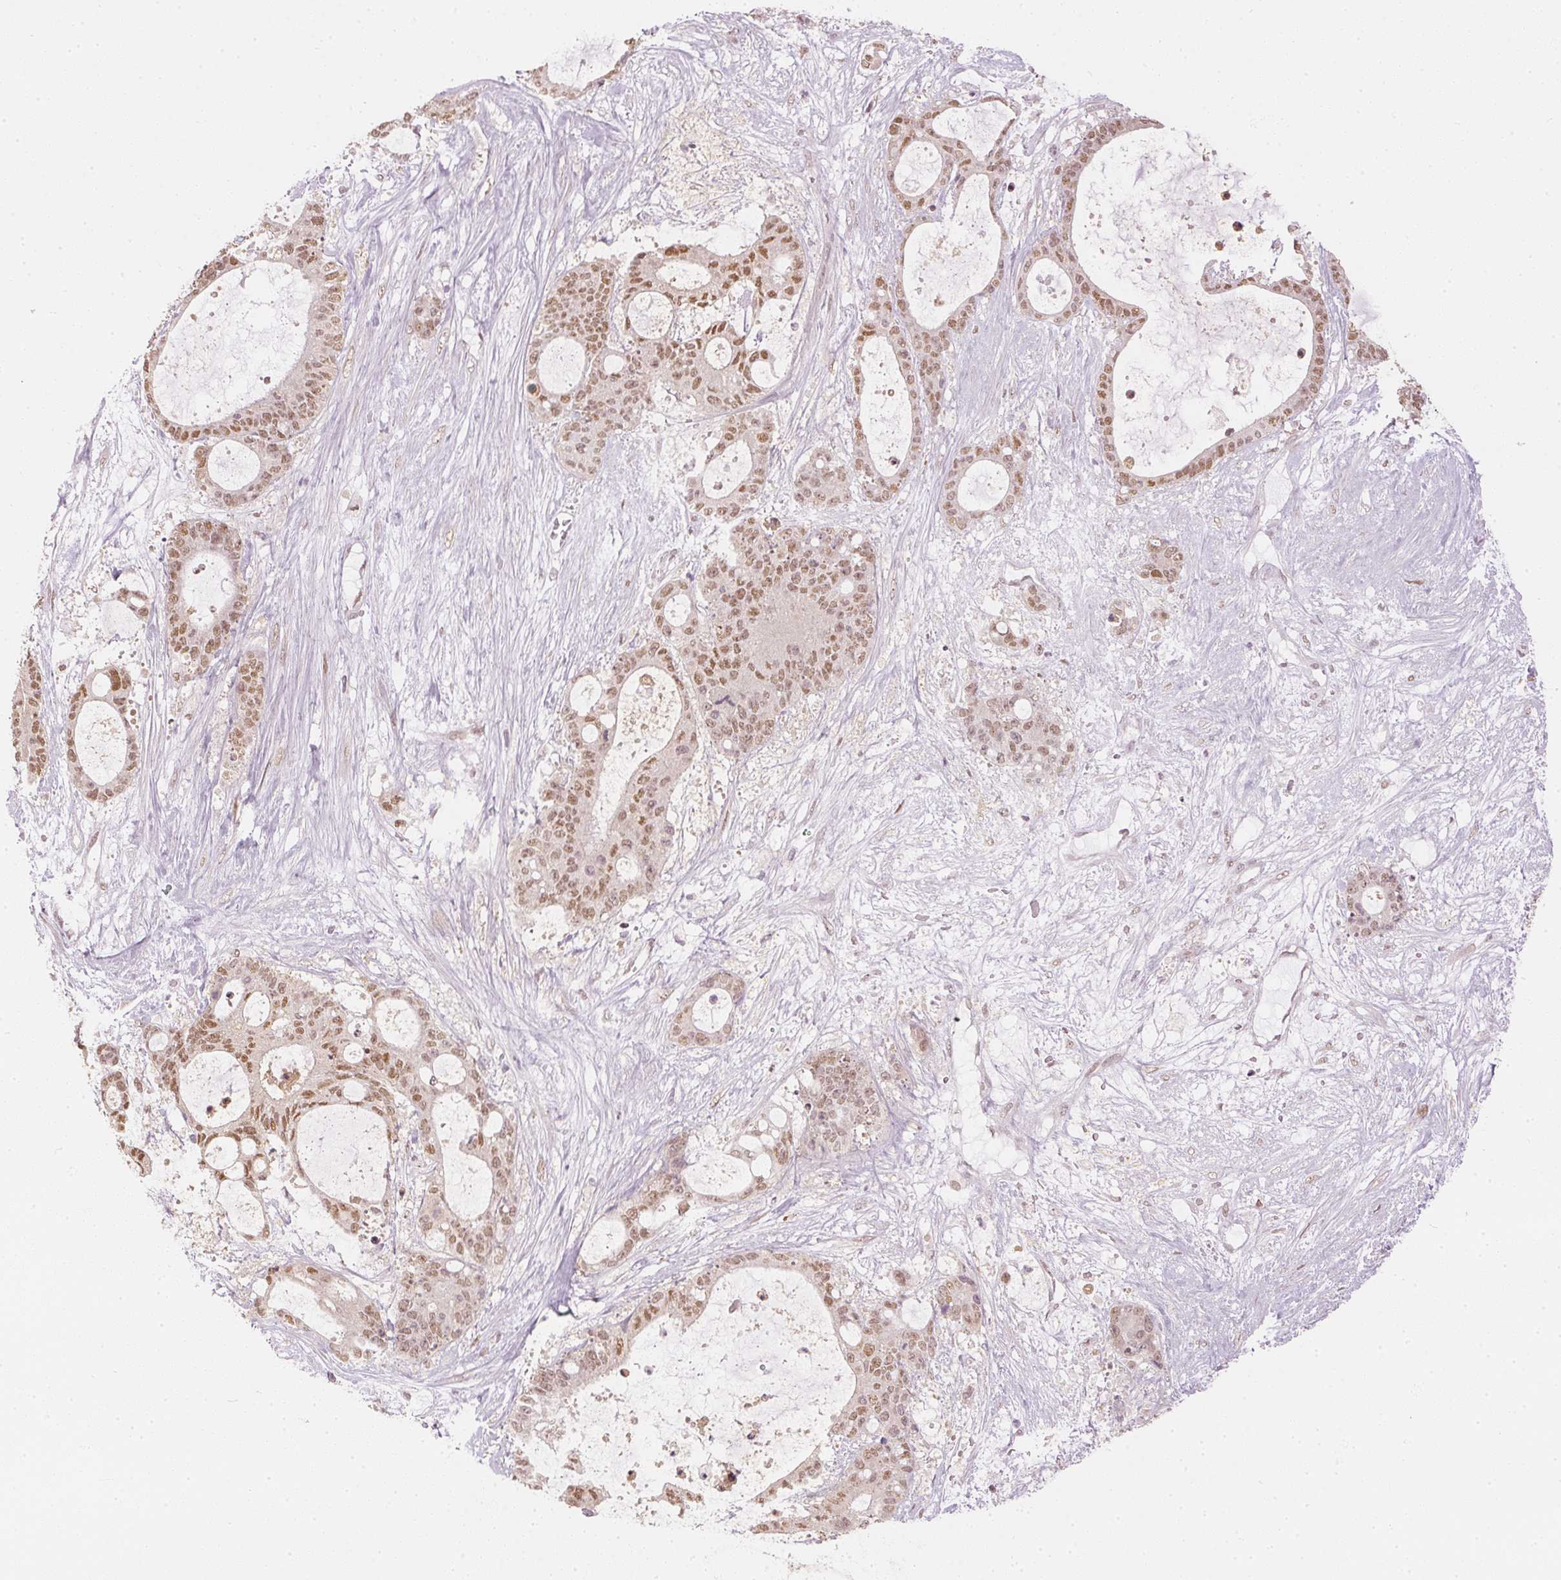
{"staining": {"intensity": "moderate", "quantity": ">75%", "location": "nuclear"}, "tissue": "liver cancer", "cell_type": "Tumor cells", "image_type": "cancer", "snomed": [{"axis": "morphology", "description": "Normal tissue, NOS"}, {"axis": "morphology", "description": "Cholangiocarcinoma"}, {"axis": "topography", "description": "Liver"}, {"axis": "topography", "description": "Peripheral nerve tissue"}], "caption": "High-magnification brightfield microscopy of liver cancer stained with DAB (brown) and counterstained with hematoxylin (blue). tumor cells exhibit moderate nuclear positivity is seen in approximately>75% of cells. Nuclei are stained in blue.", "gene": "SLC39A3", "patient": {"sex": "female", "age": 73}}